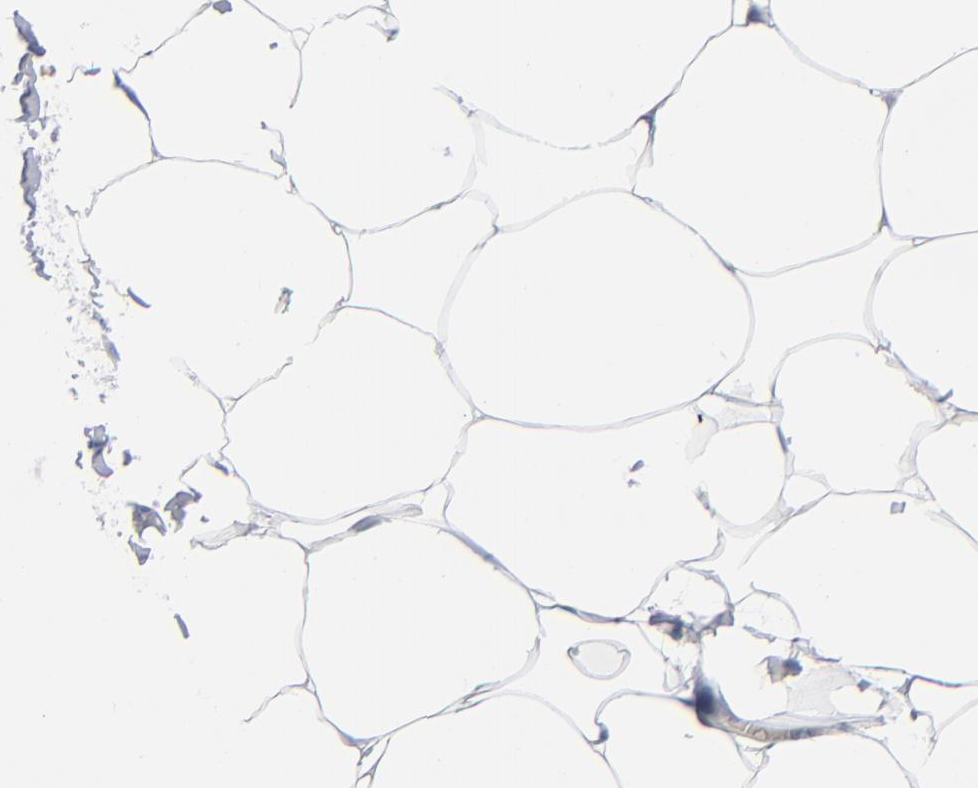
{"staining": {"intensity": "negative", "quantity": "none", "location": "none"}, "tissue": "adipose tissue", "cell_type": "Adipocytes", "image_type": "normal", "snomed": [{"axis": "morphology", "description": "Normal tissue, NOS"}, {"axis": "topography", "description": "Vascular tissue"}], "caption": "Adipose tissue stained for a protein using immunohistochemistry reveals no expression adipocytes.", "gene": "MSLN", "patient": {"sex": "male", "age": 41}}